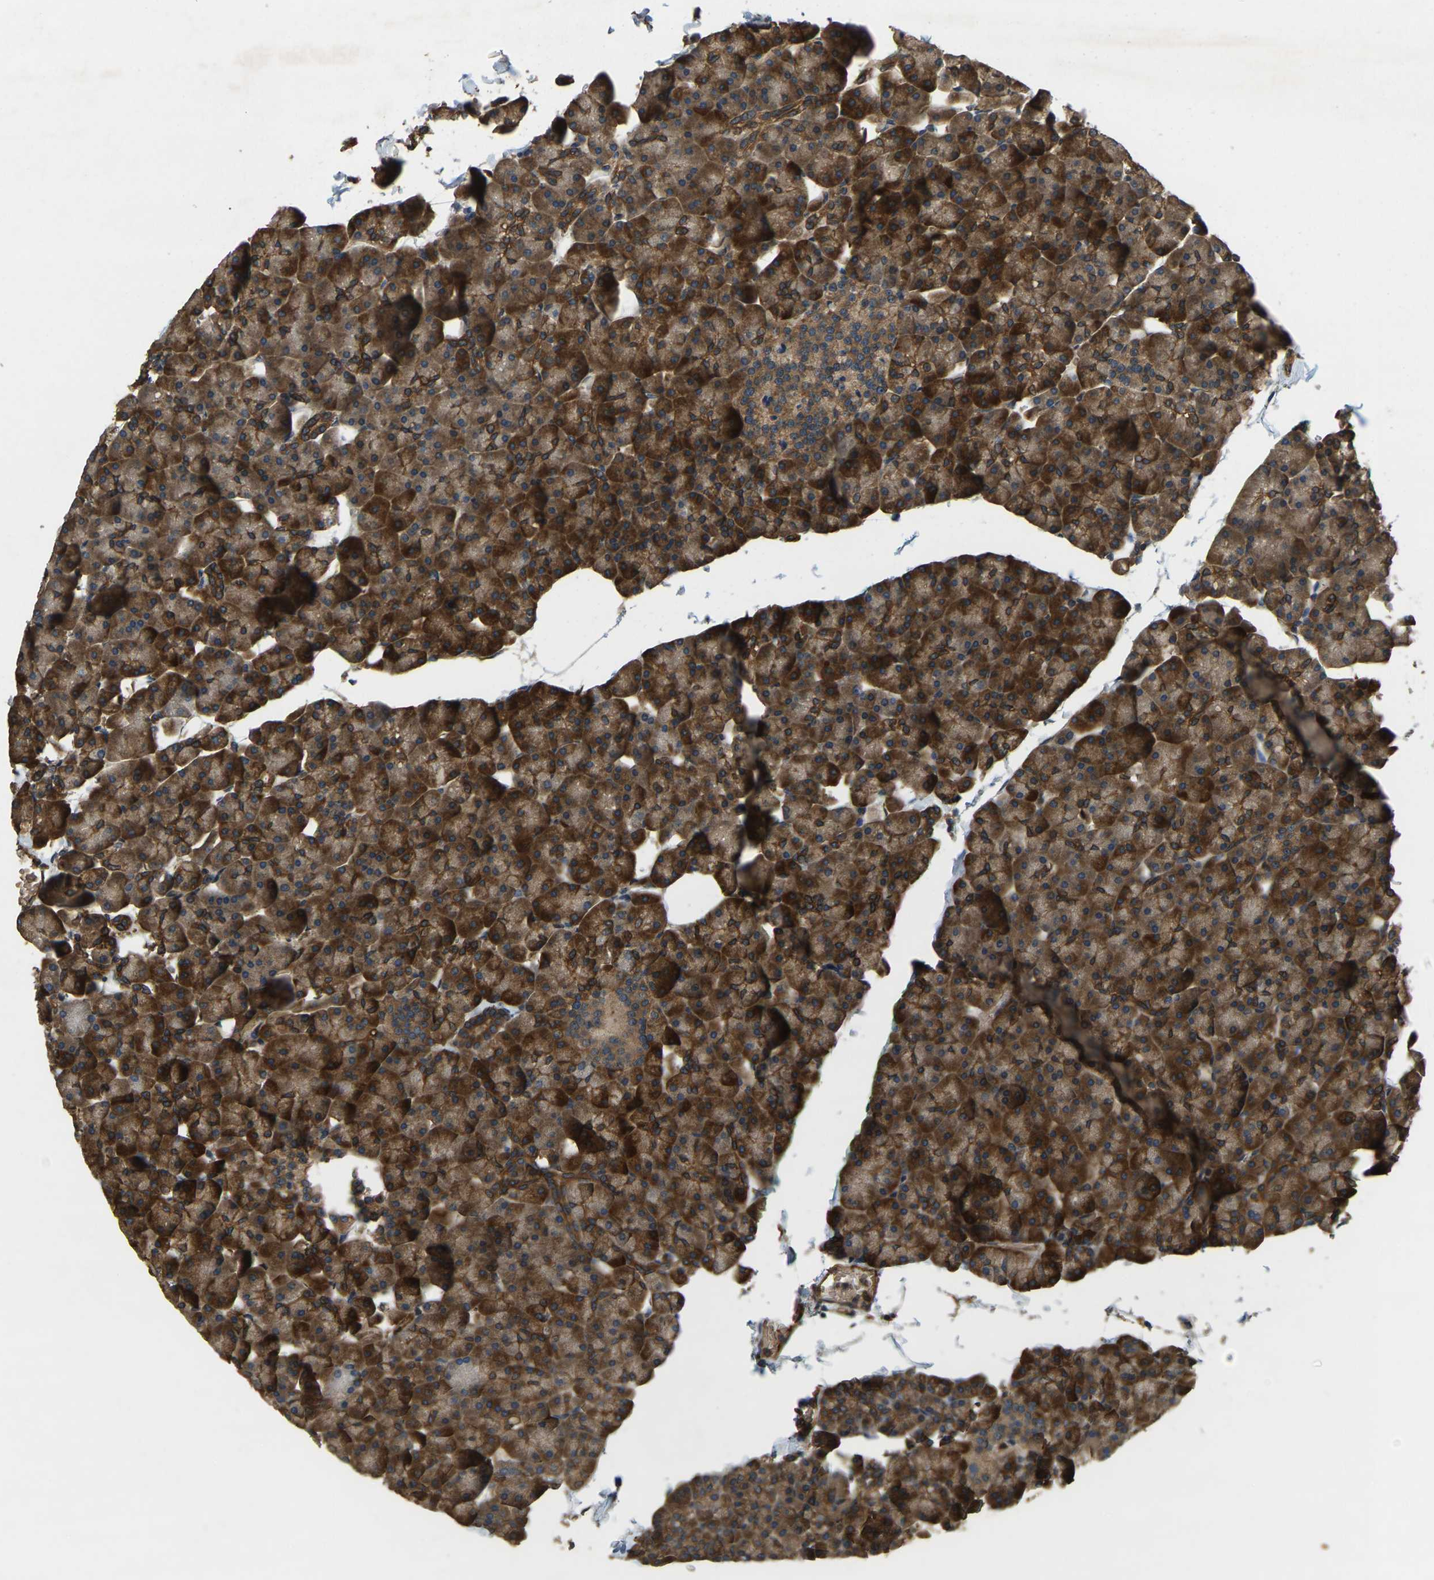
{"staining": {"intensity": "strong", "quantity": ">75%", "location": "cytoplasmic/membranous"}, "tissue": "pancreas", "cell_type": "Exocrine glandular cells", "image_type": "normal", "snomed": [{"axis": "morphology", "description": "Normal tissue, NOS"}, {"axis": "topography", "description": "Pancreas"}], "caption": "IHC (DAB (3,3'-diaminobenzidine)) staining of benign human pancreas shows strong cytoplasmic/membranous protein positivity in approximately >75% of exocrine glandular cells. (IHC, brightfield microscopy, high magnification).", "gene": "ERGIC1", "patient": {"sex": "male", "age": 35}}